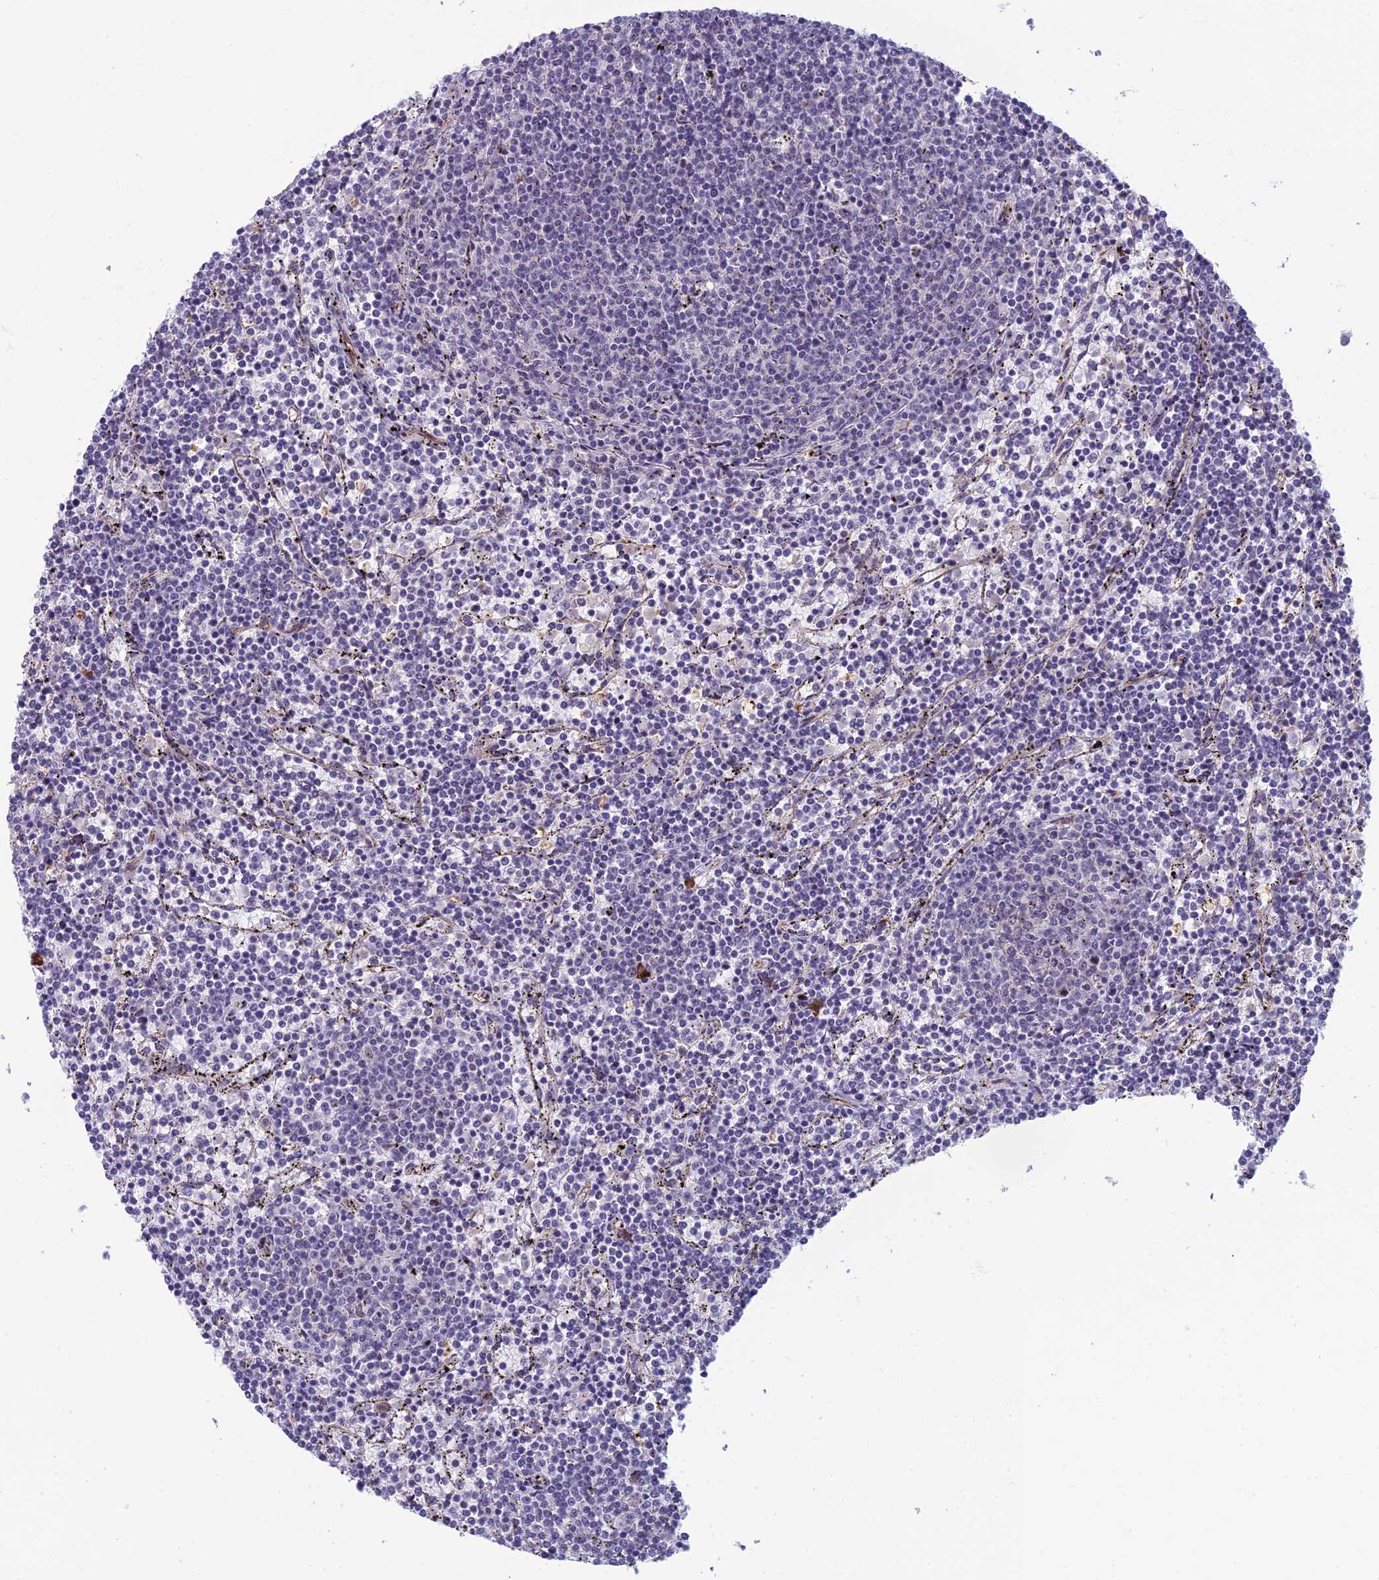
{"staining": {"intensity": "negative", "quantity": "none", "location": "none"}, "tissue": "lymphoma", "cell_type": "Tumor cells", "image_type": "cancer", "snomed": [{"axis": "morphology", "description": "Malignant lymphoma, non-Hodgkin's type, Low grade"}, {"axis": "topography", "description": "Spleen"}], "caption": "An immunohistochemistry photomicrograph of malignant lymphoma, non-Hodgkin's type (low-grade) is shown. There is no staining in tumor cells of malignant lymphoma, non-Hodgkin's type (low-grade).", "gene": "NOC2L", "patient": {"sex": "female", "age": 50}}